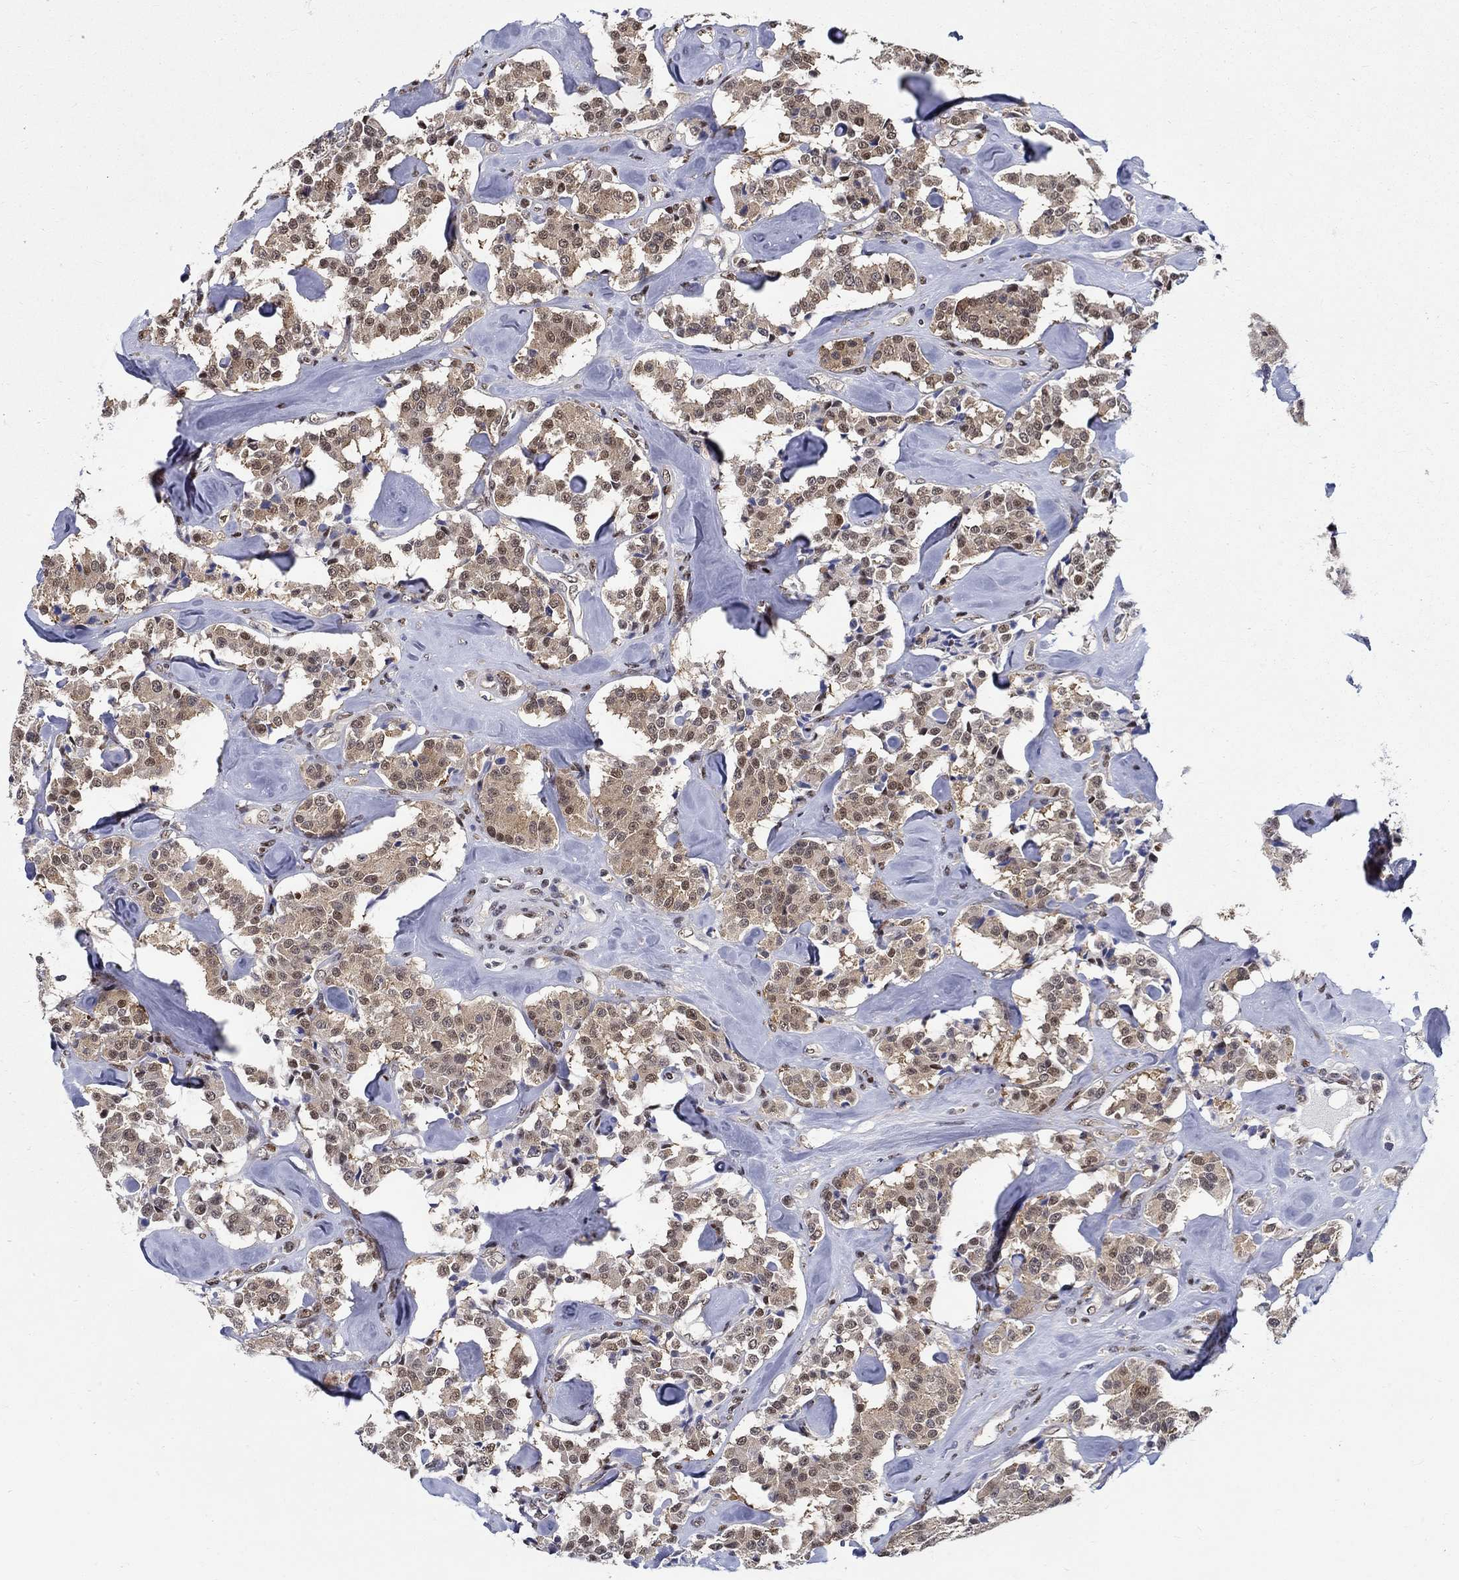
{"staining": {"intensity": "moderate", "quantity": "25%-75%", "location": "cytoplasmic/membranous,nuclear"}, "tissue": "carcinoid", "cell_type": "Tumor cells", "image_type": "cancer", "snomed": [{"axis": "morphology", "description": "Carcinoid, malignant, NOS"}, {"axis": "topography", "description": "Pancreas"}], "caption": "This is a photomicrograph of IHC staining of carcinoid, which shows moderate expression in the cytoplasmic/membranous and nuclear of tumor cells.", "gene": "ZNF594", "patient": {"sex": "male", "age": 41}}